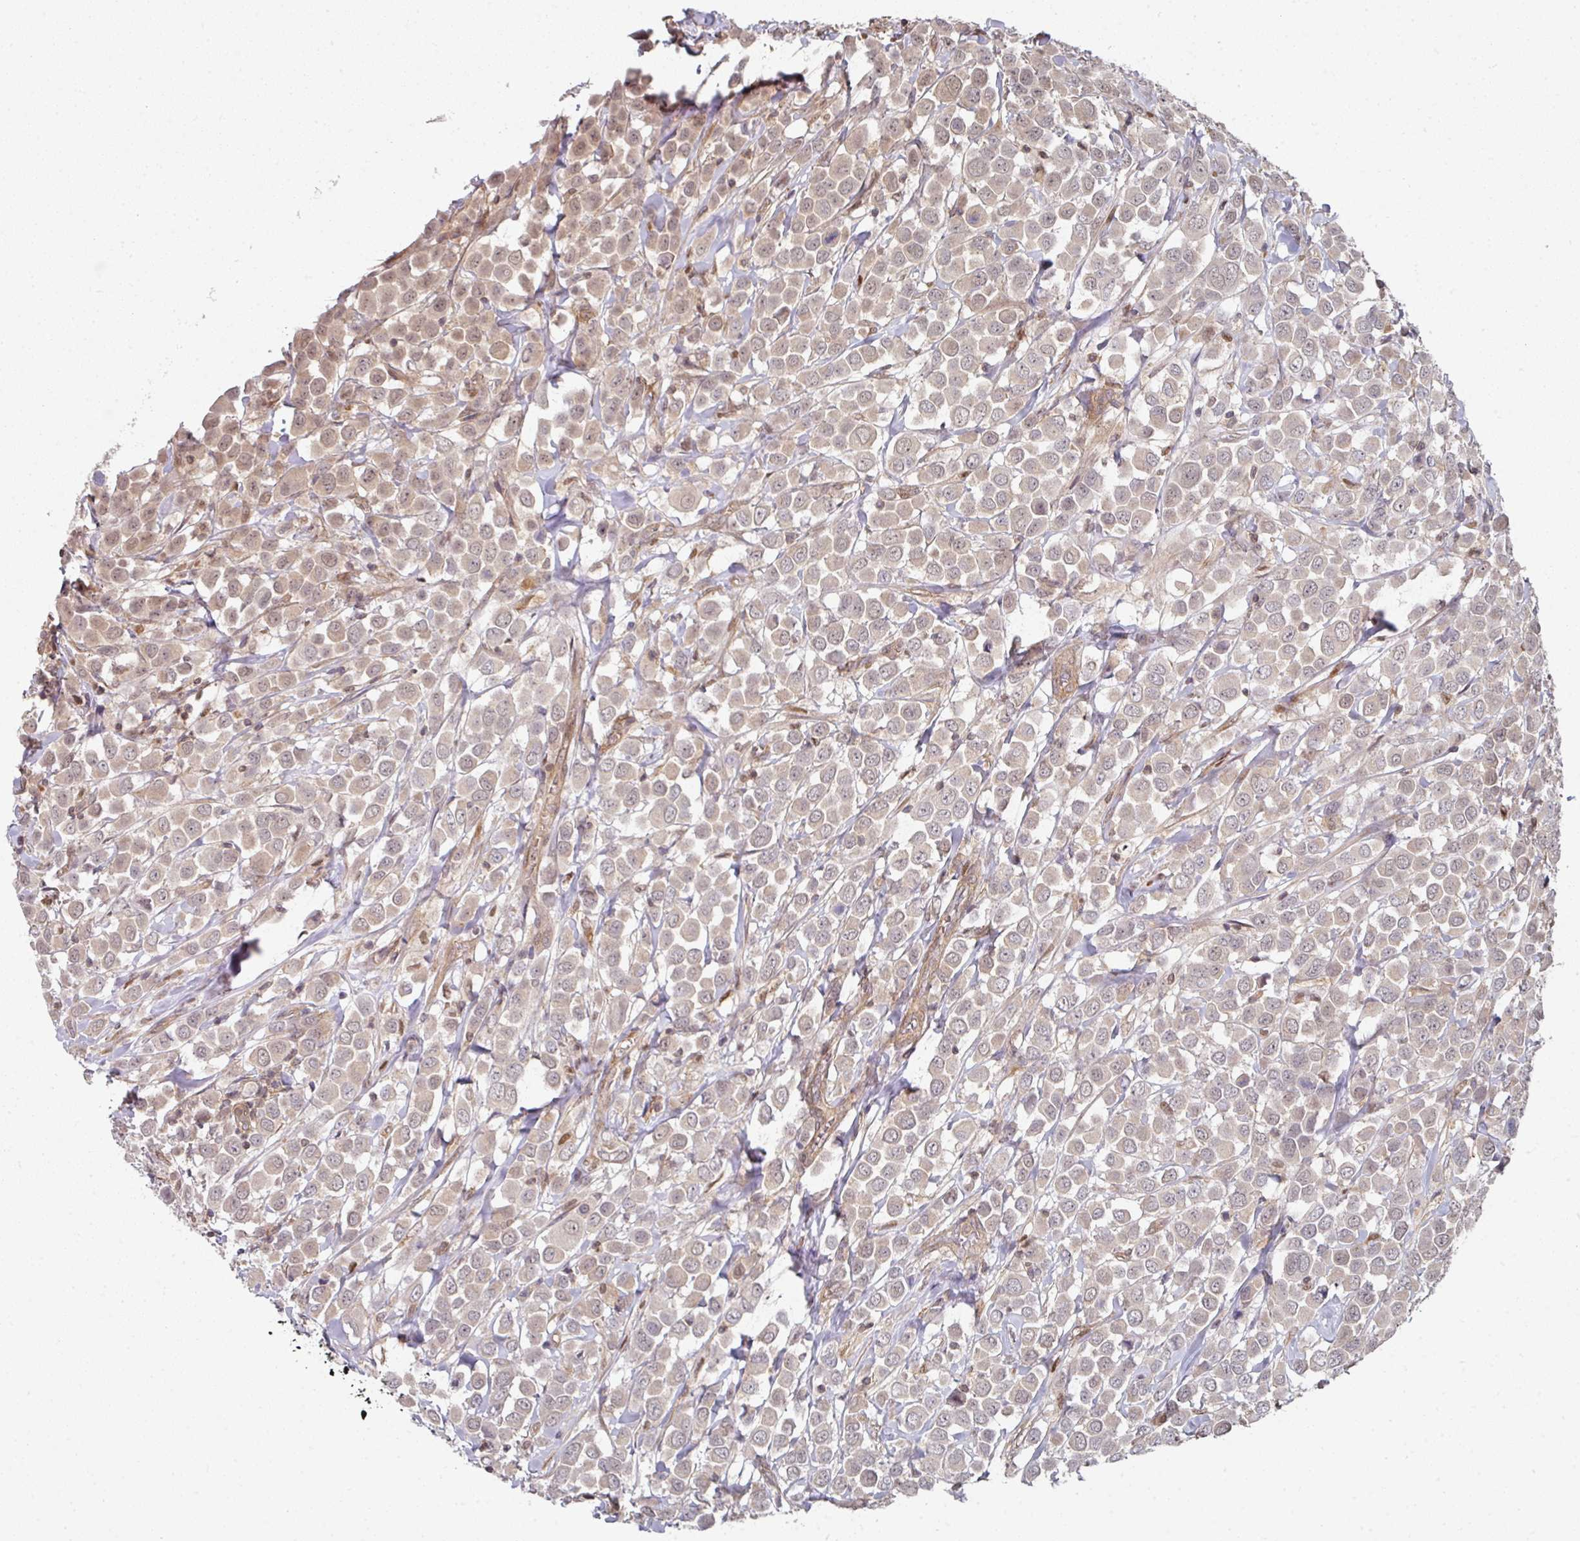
{"staining": {"intensity": "weak", "quantity": ">75%", "location": "cytoplasmic/membranous"}, "tissue": "breast cancer", "cell_type": "Tumor cells", "image_type": "cancer", "snomed": [{"axis": "morphology", "description": "Duct carcinoma"}, {"axis": "topography", "description": "Breast"}], "caption": "Infiltrating ductal carcinoma (breast) stained with DAB immunohistochemistry (IHC) shows low levels of weak cytoplasmic/membranous expression in approximately >75% of tumor cells.", "gene": "PSME3IP1", "patient": {"sex": "female", "age": 61}}